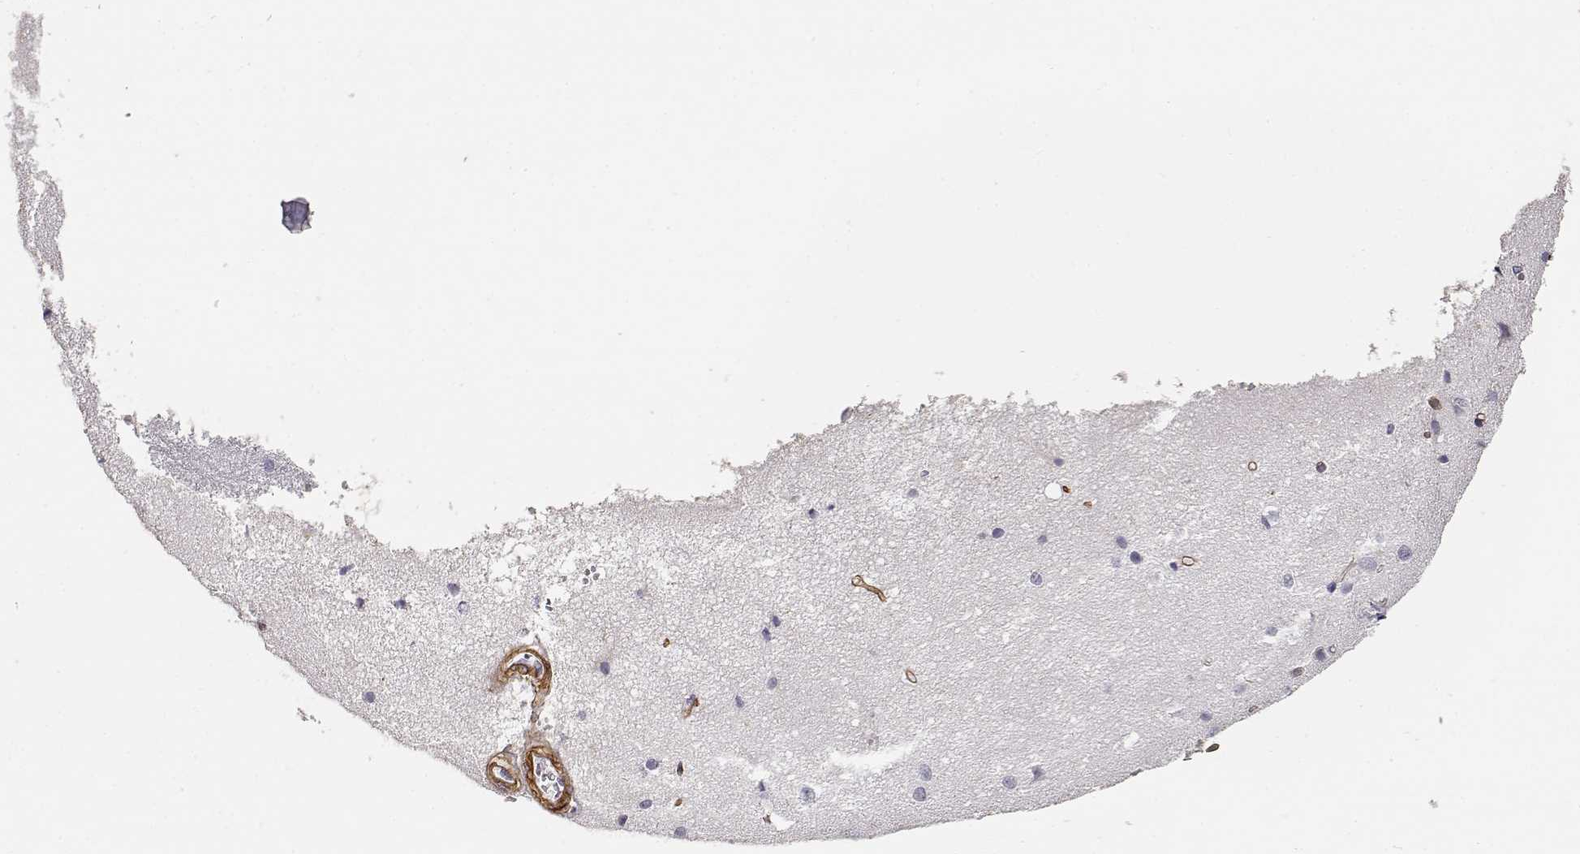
{"staining": {"intensity": "negative", "quantity": "none", "location": "none"}, "tissue": "cerebral cortex", "cell_type": "Endothelial cells", "image_type": "normal", "snomed": [{"axis": "morphology", "description": "Normal tissue, NOS"}, {"axis": "topography", "description": "Cerebral cortex"}], "caption": "High magnification brightfield microscopy of benign cerebral cortex stained with DAB (brown) and counterstained with hematoxylin (blue): endothelial cells show no significant expression. (DAB immunohistochemistry, high magnification).", "gene": "LAMA5", "patient": {"sex": "male", "age": 37}}